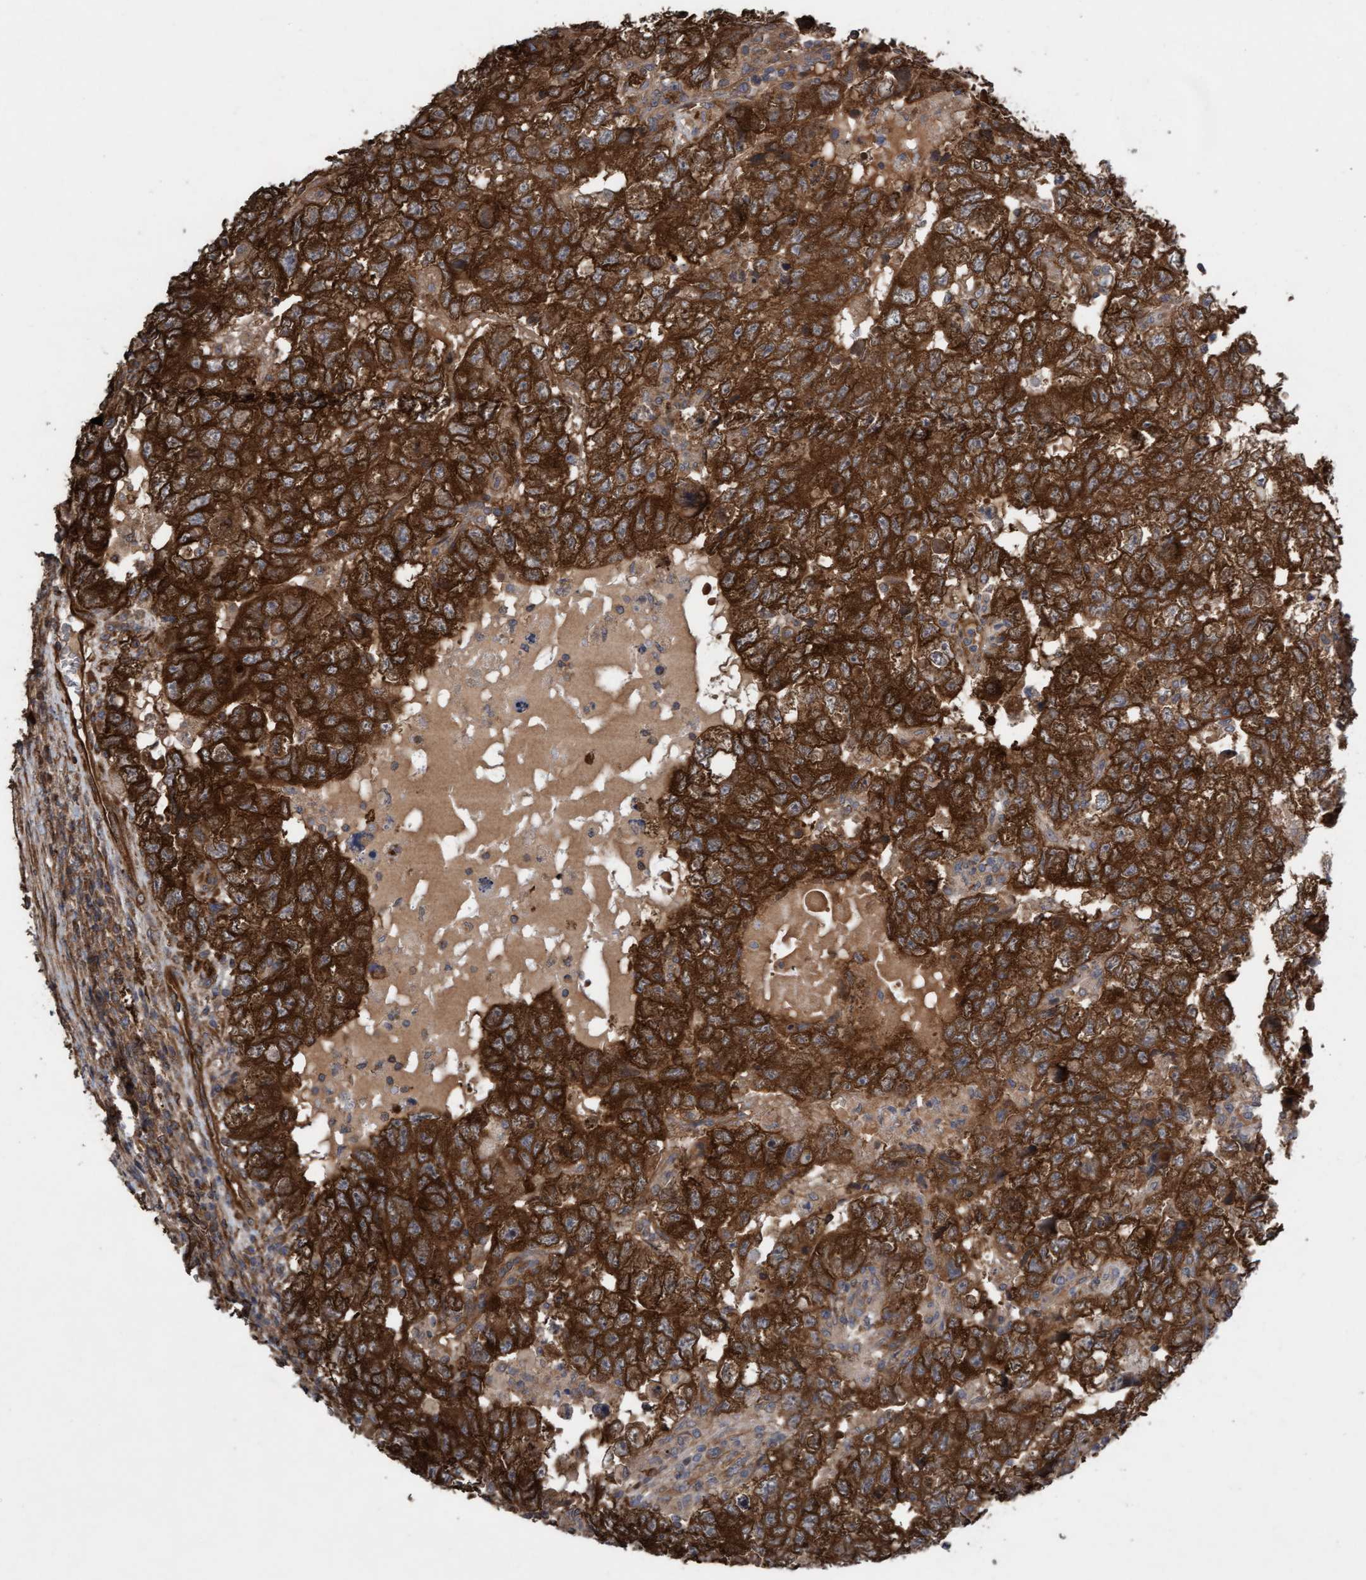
{"staining": {"intensity": "strong", "quantity": ">75%", "location": "cytoplasmic/membranous"}, "tissue": "testis cancer", "cell_type": "Tumor cells", "image_type": "cancer", "snomed": [{"axis": "morphology", "description": "Carcinoma, Embryonal, NOS"}, {"axis": "topography", "description": "Testis"}], "caption": "The photomicrograph demonstrates a brown stain indicating the presence of a protein in the cytoplasmic/membranous of tumor cells in testis embryonal carcinoma.", "gene": "CDC42EP4", "patient": {"sex": "male", "age": 36}}